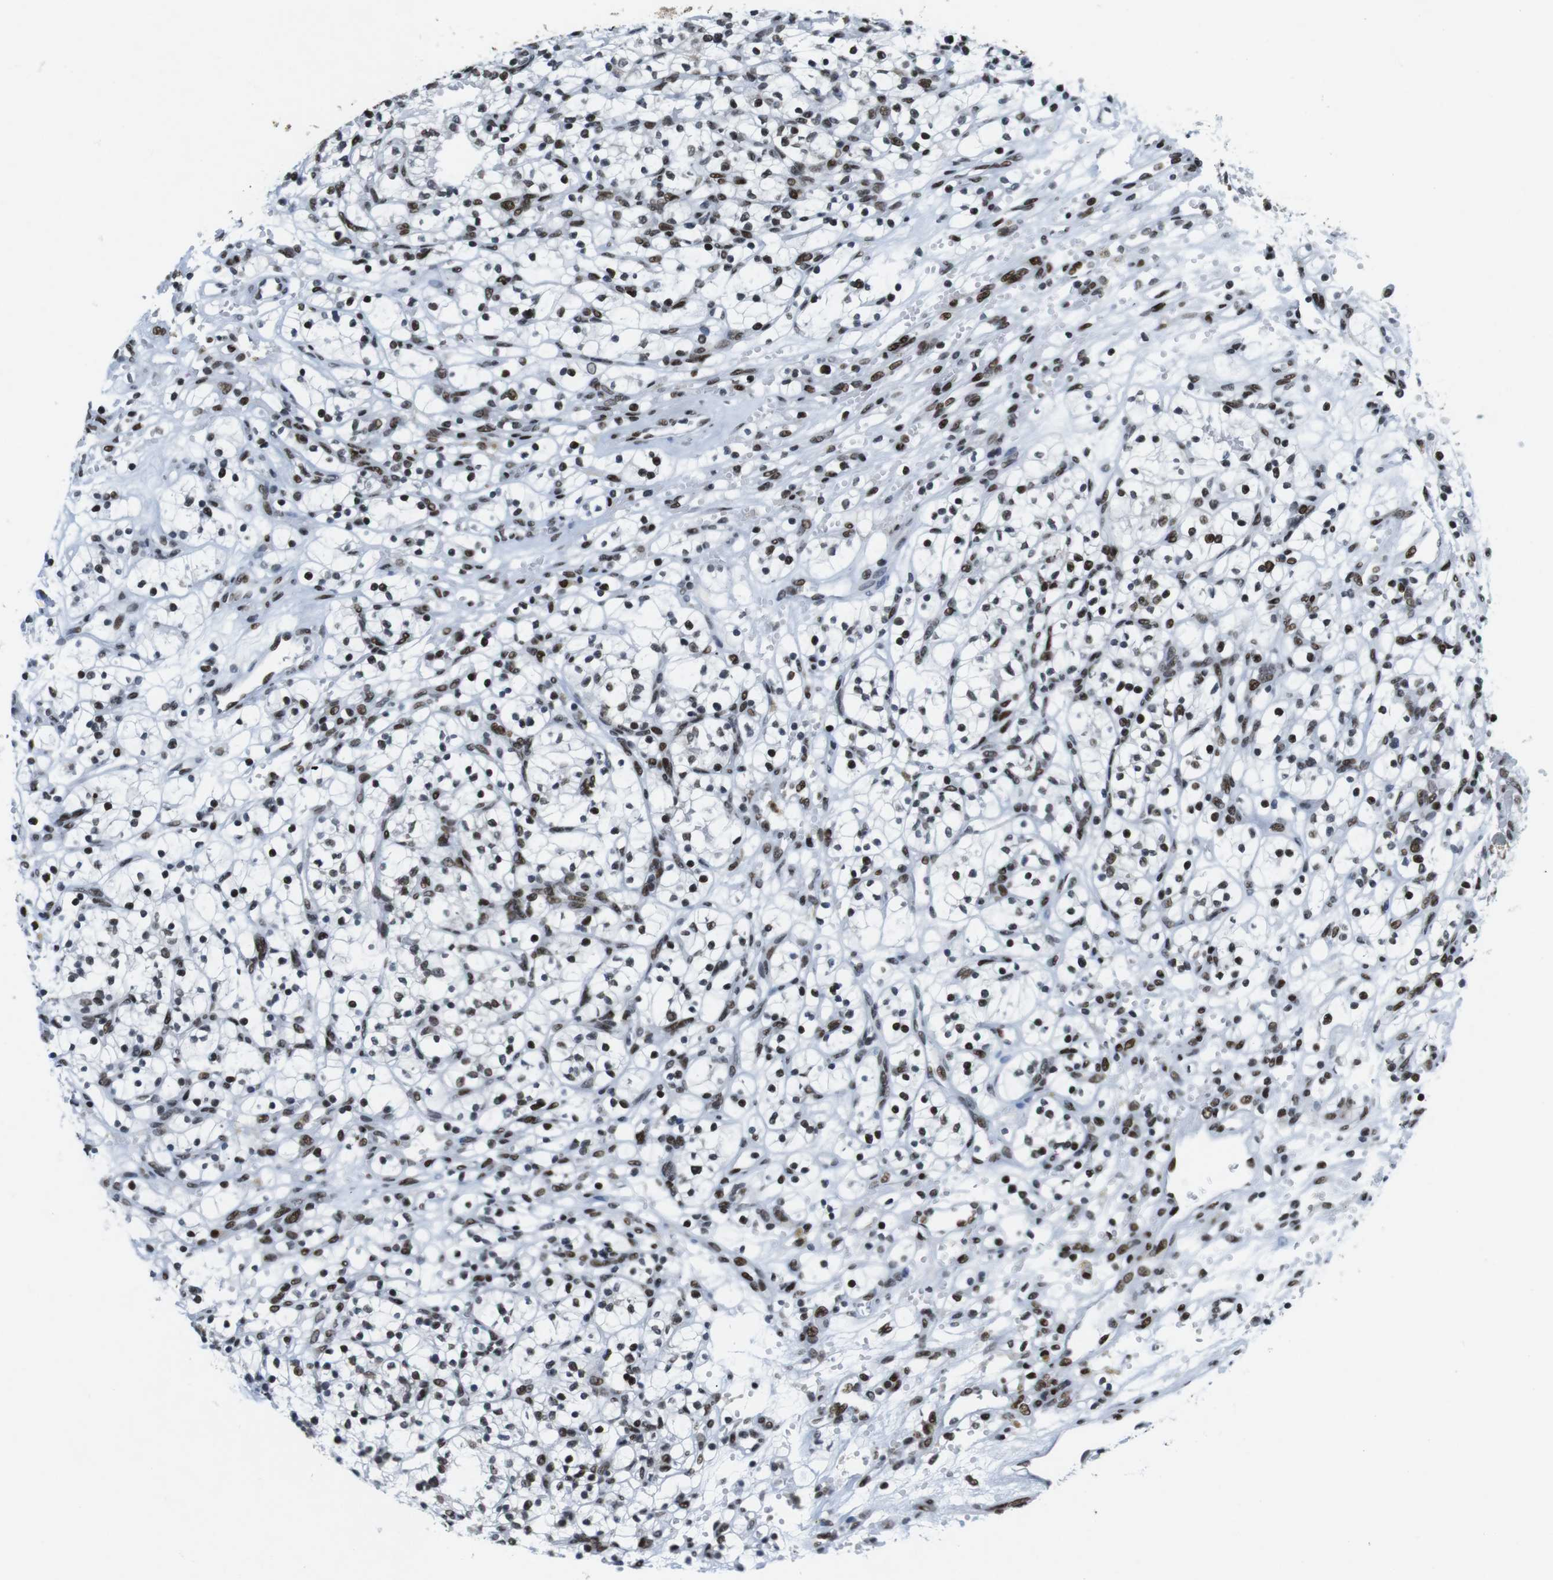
{"staining": {"intensity": "moderate", "quantity": ">75%", "location": "nuclear"}, "tissue": "renal cancer", "cell_type": "Tumor cells", "image_type": "cancer", "snomed": [{"axis": "morphology", "description": "Adenocarcinoma, NOS"}, {"axis": "topography", "description": "Kidney"}], "caption": "High-power microscopy captured an immunohistochemistry photomicrograph of renal adenocarcinoma, revealing moderate nuclear positivity in approximately >75% of tumor cells.", "gene": "CITED2", "patient": {"sex": "female", "age": 57}}